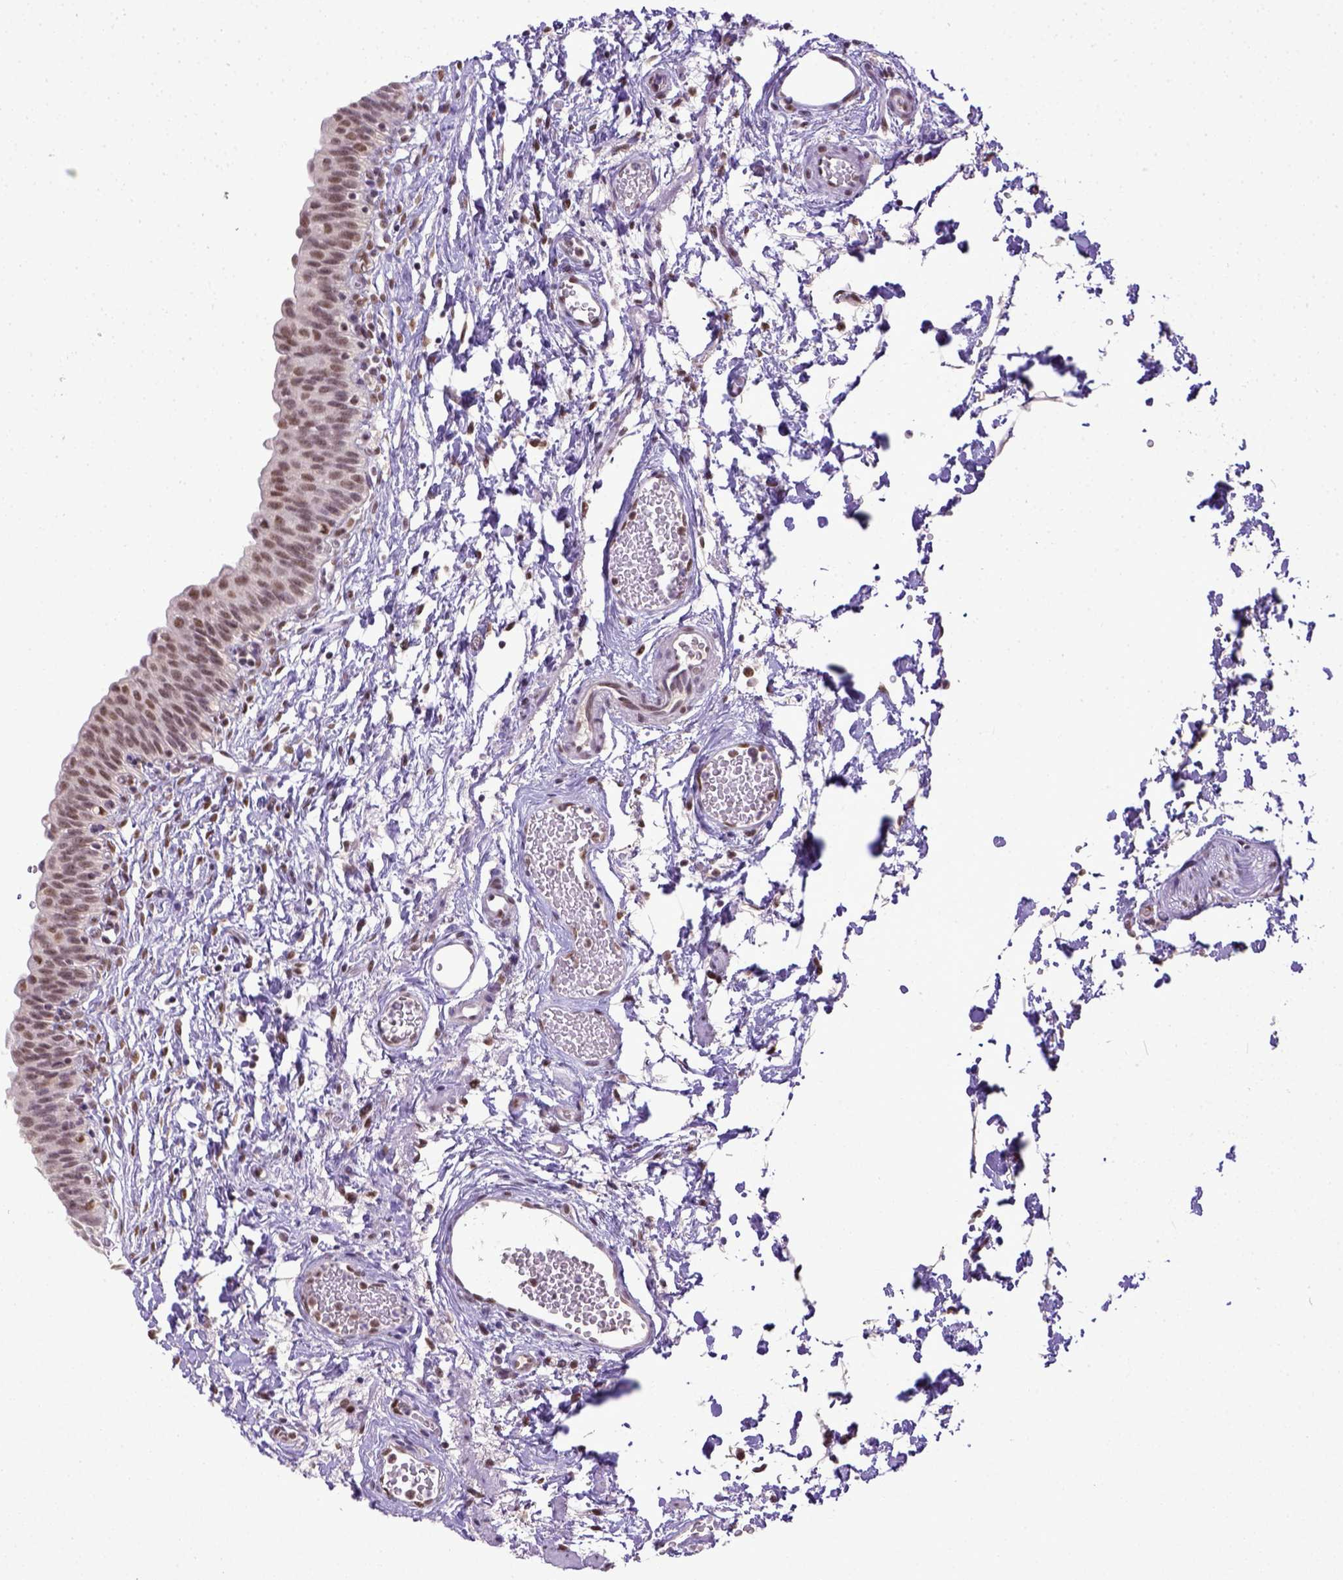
{"staining": {"intensity": "moderate", "quantity": ">75%", "location": "nuclear"}, "tissue": "urinary bladder", "cell_type": "Urothelial cells", "image_type": "normal", "snomed": [{"axis": "morphology", "description": "Normal tissue, NOS"}, {"axis": "topography", "description": "Urinary bladder"}], "caption": "Urothelial cells exhibit moderate nuclear staining in about >75% of cells in normal urinary bladder.", "gene": "ERCC1", "patient": {"sex": "male", "age": 56}}